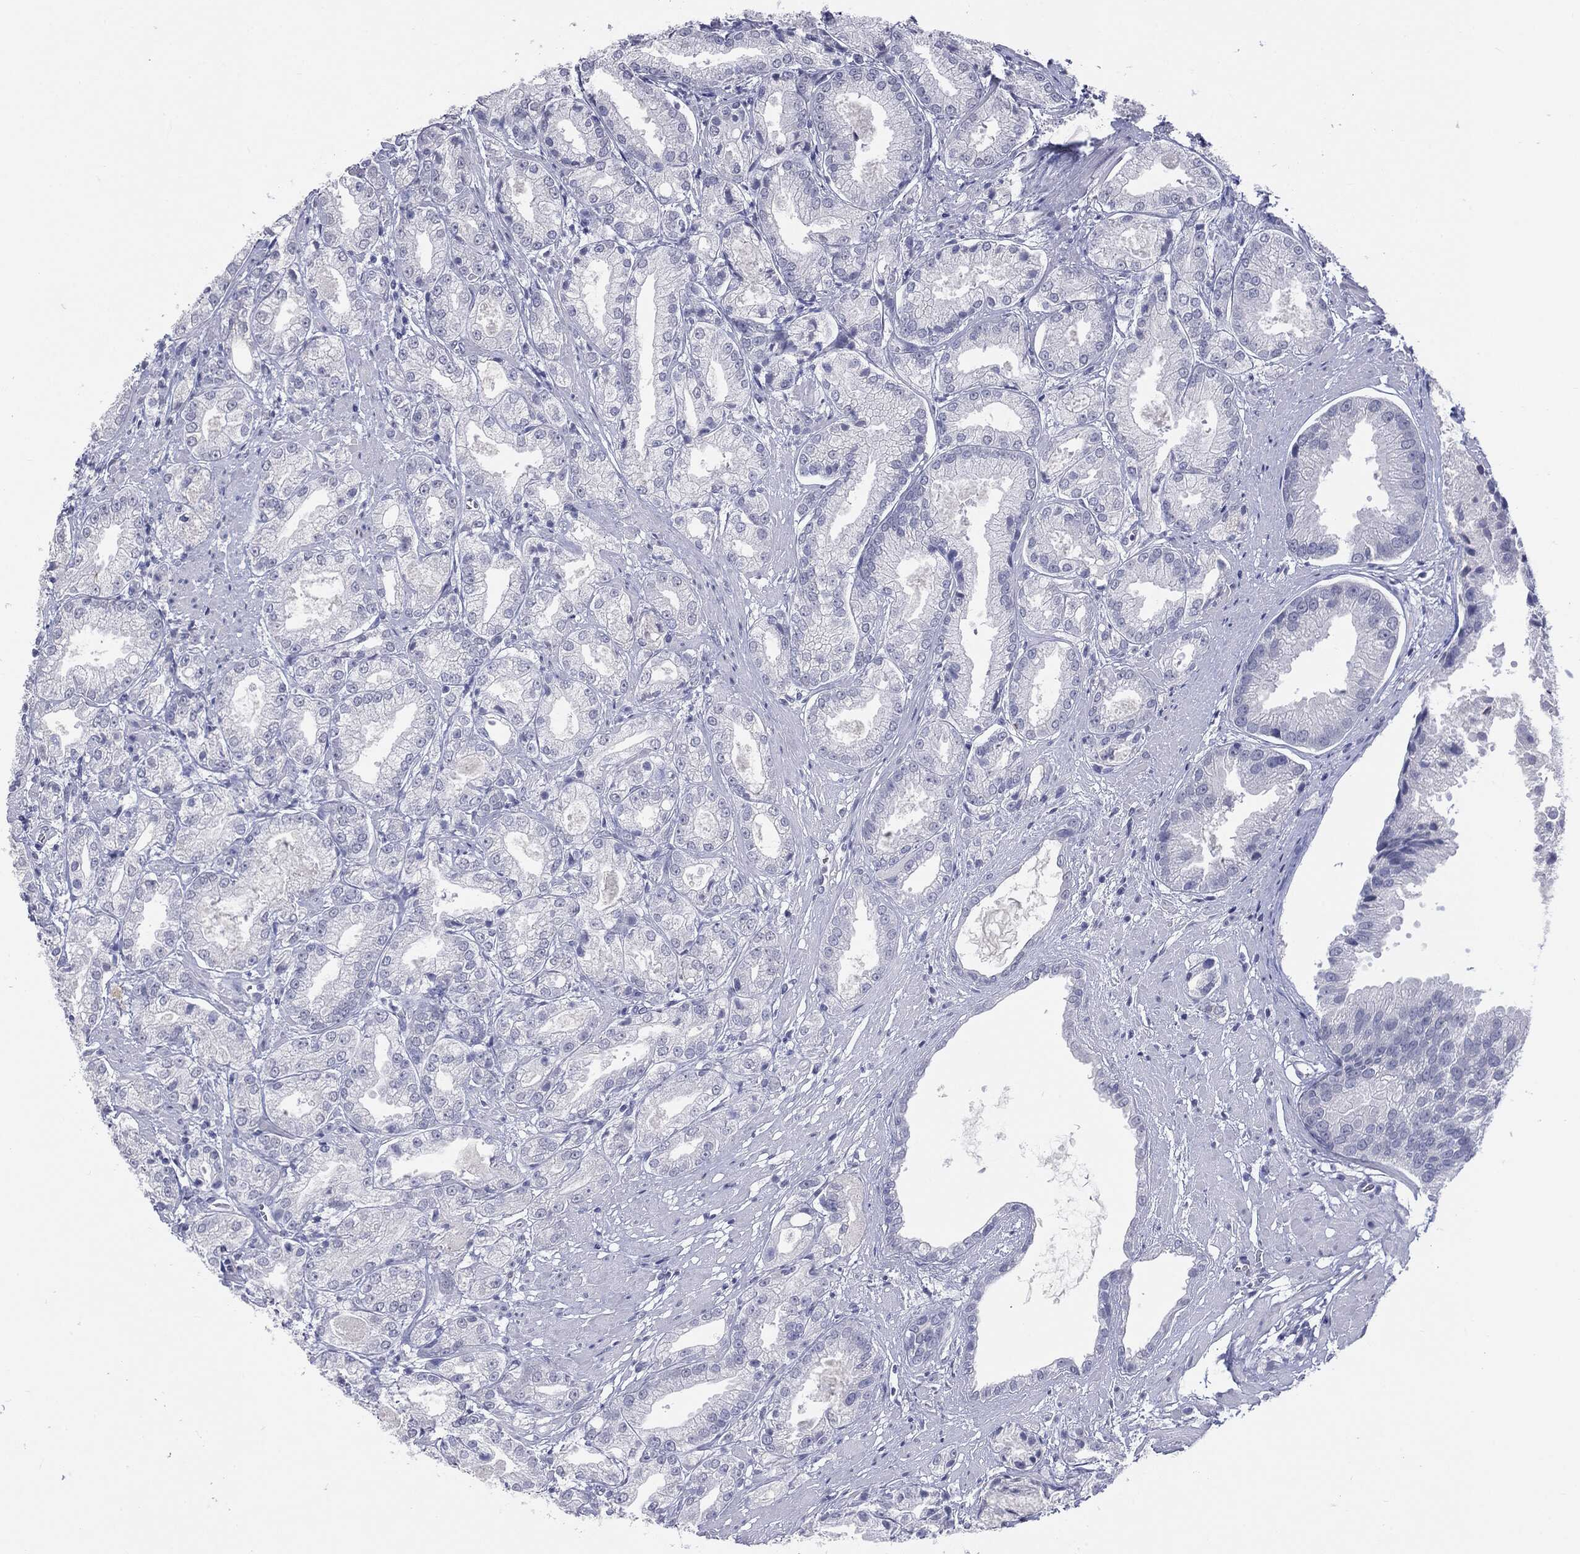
{"staining": {"intensity": "negative", "quantity": "none", "location": "none"}, "tissue": "prostate cancer", "cell_type": "Tumor cells", "image_type": "cancer", "snomed": [{"axis": "morphology", "description": "Adenocarcinoma, High grade"}, {"axis": "topography", "description": "Prostate"}], "caption": "Immunohistochemical staining of prostate high-grade adenocarcinoma exhibits no significant positivity in tumor cells.", "gene": "TSHB", "patient": {"sex": "male", "age": 61}}